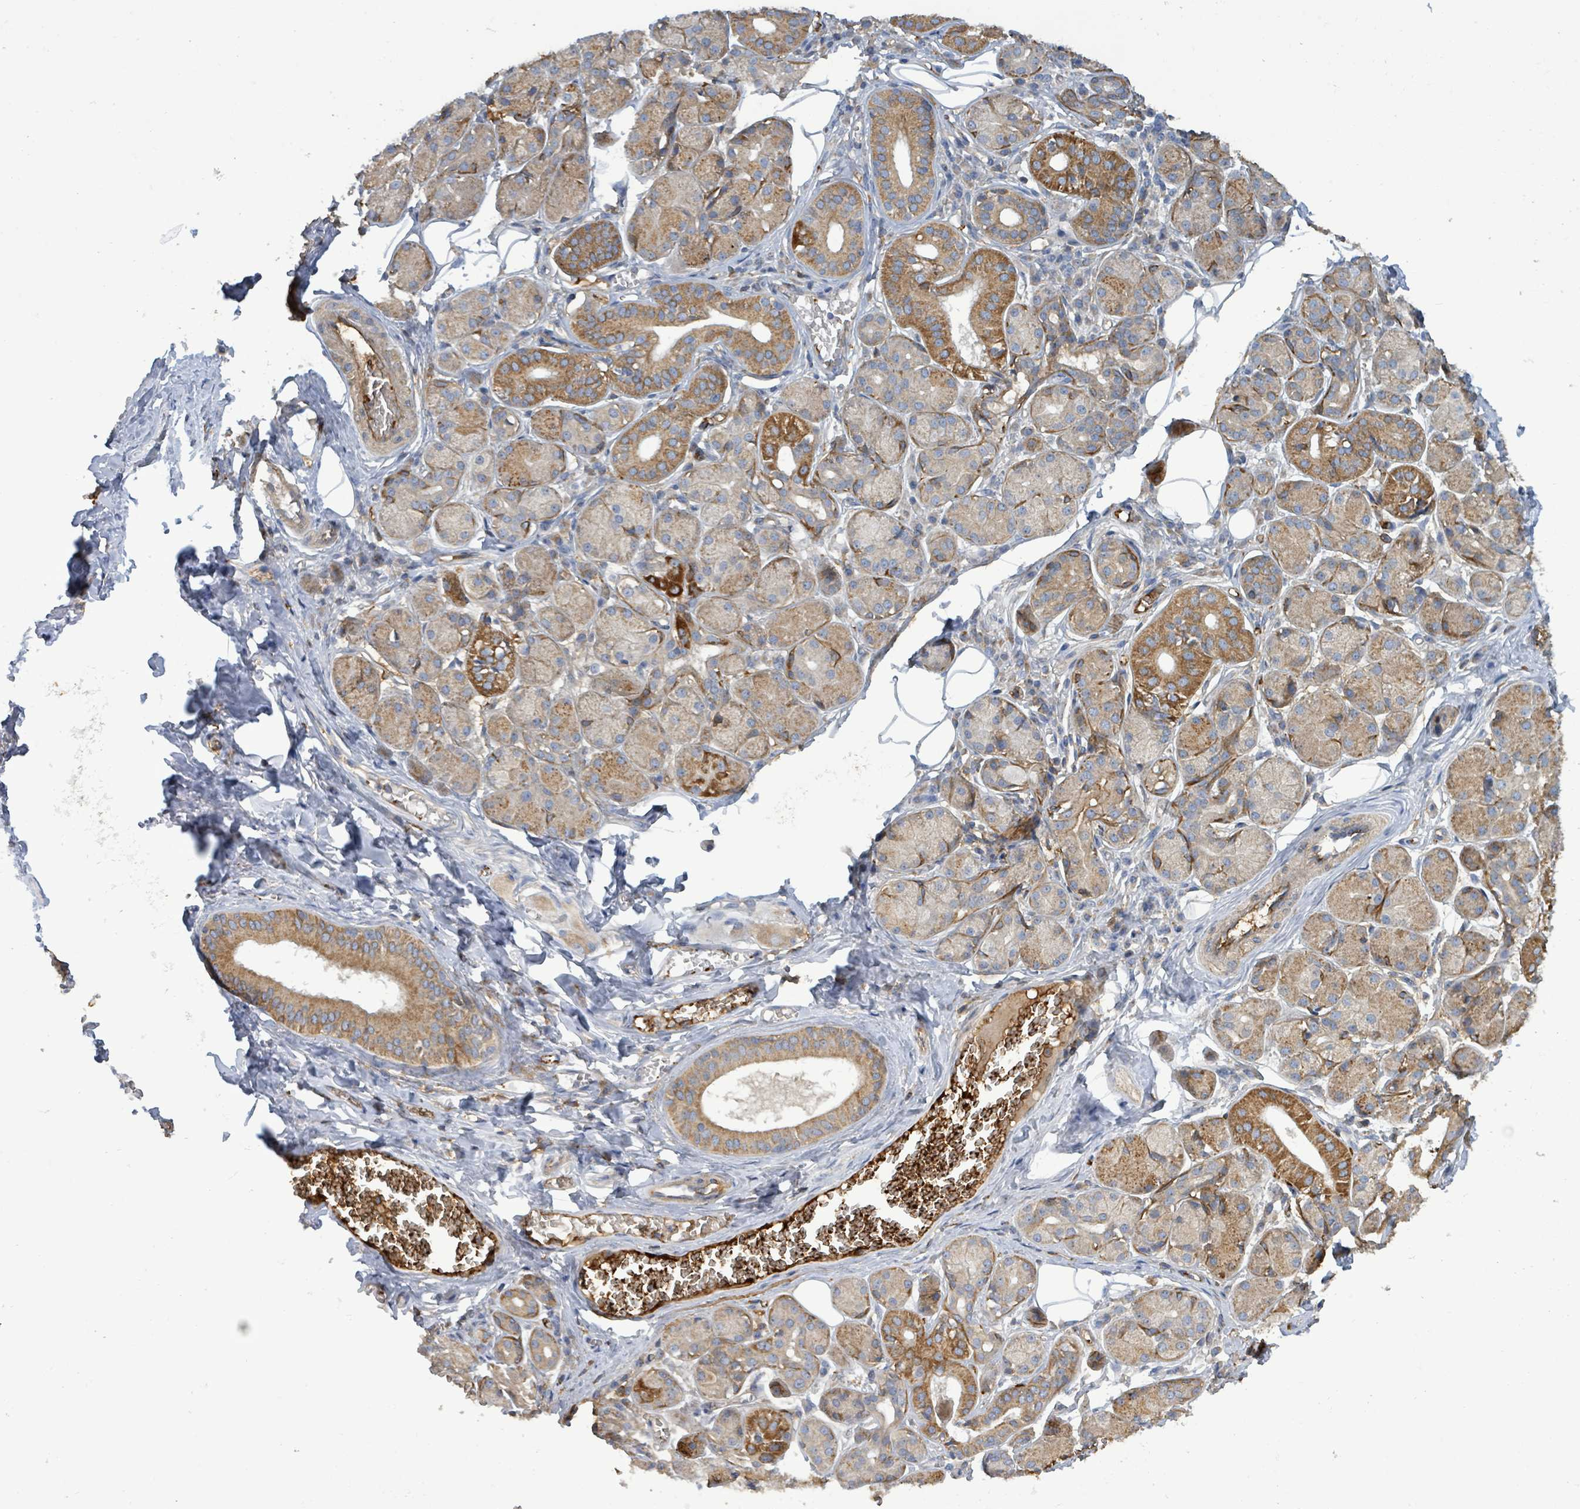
{"staining": {"intensity": "moderate", "quantity": ">75%", "location": "cytoplasmic/membranous"}, "tissue": "salivary gland", "cell_type": "Glandular cells", "image_type": "normal", "snomed": [{"axis": "morphology", "description": "Squamous cell carcinoma, NOS"}, {"axis": "topography", "description": "Skin"}, {"axis": "topography", "description": "Head-Neck"}], "caption": "A high-resolution histopathology image shows IHC staining of benign salivary gland, which shows moderate cytoplasmic/membranous expression in approximately >75% of glandular cells.", "gene": "PLAAT1", "patient": {"sex": "male", "age": 80}}